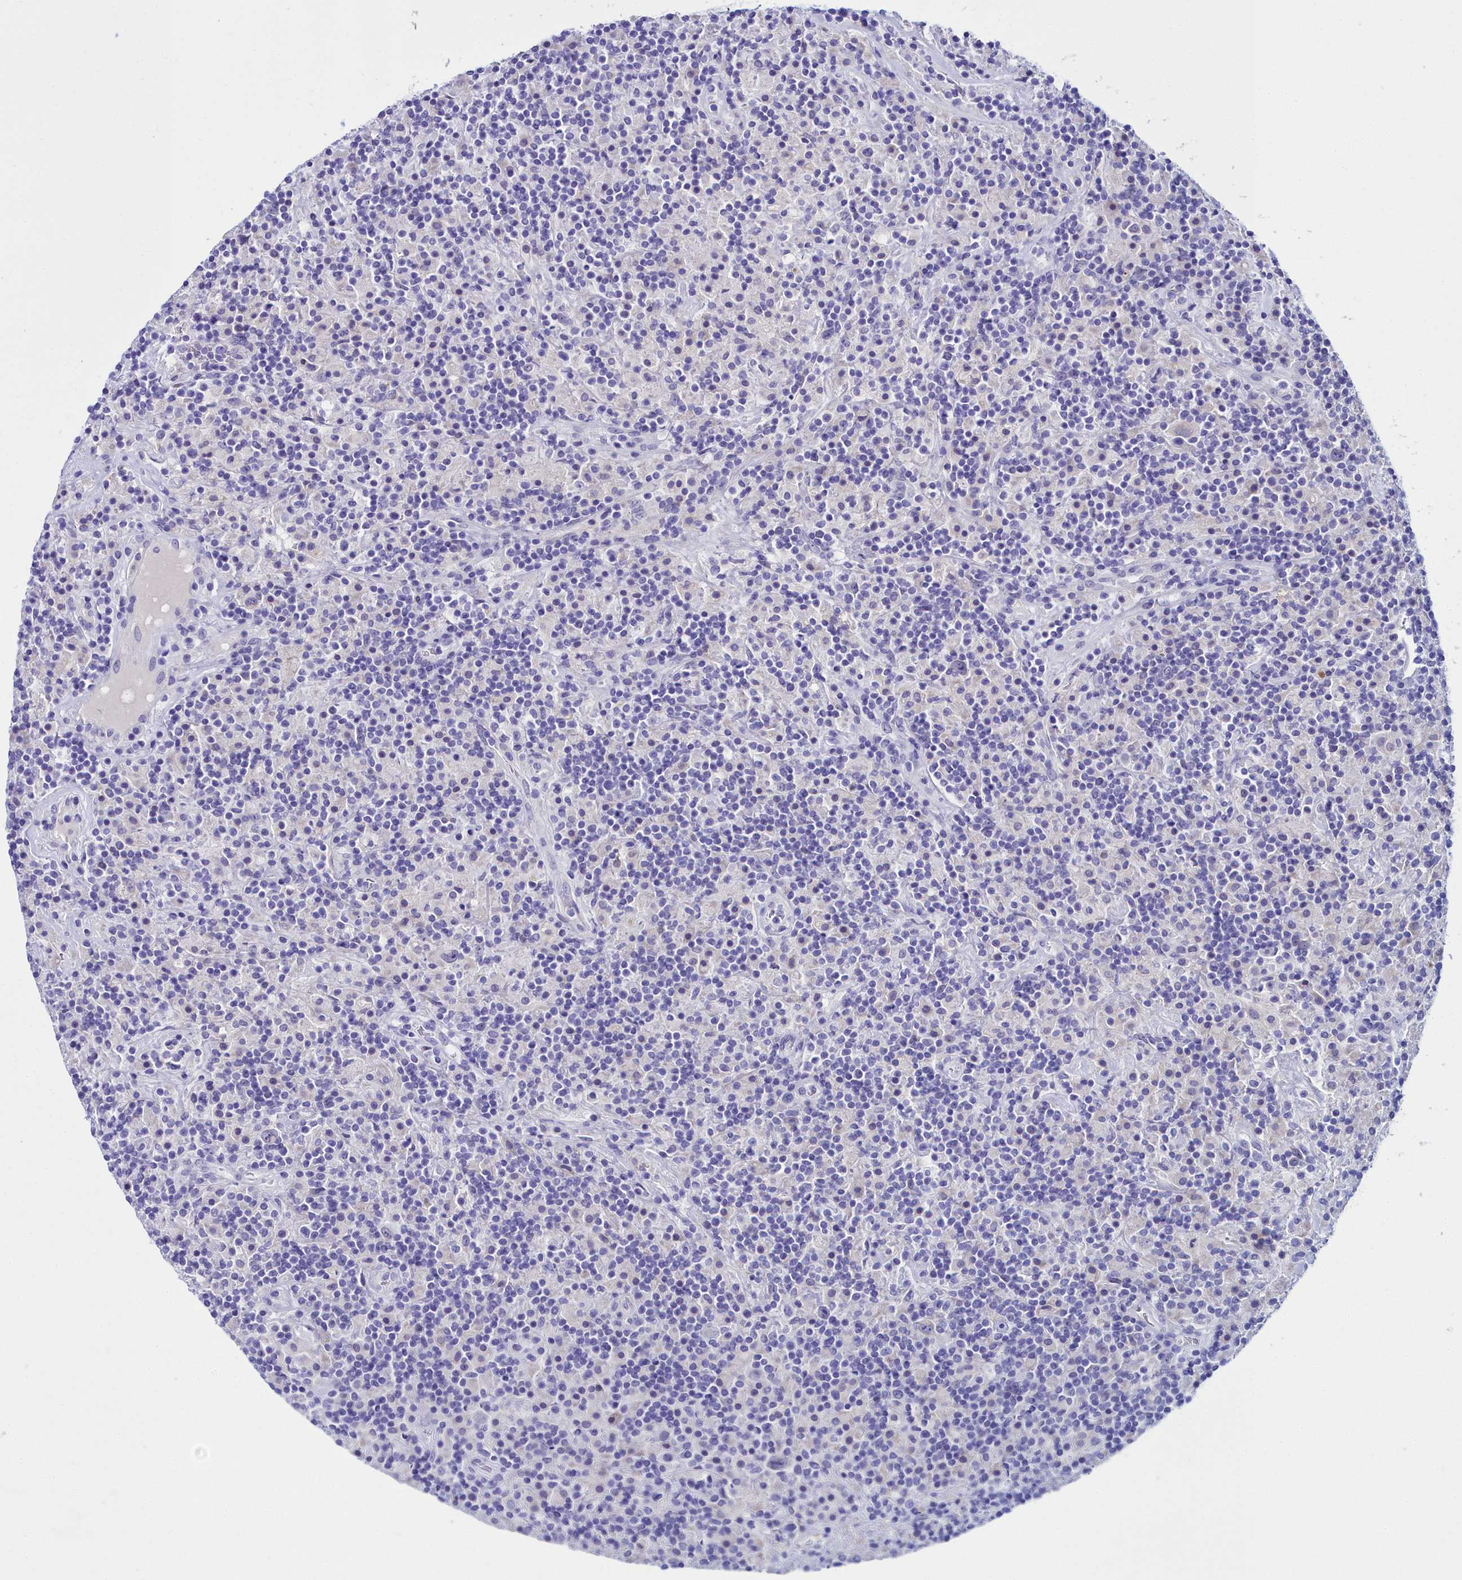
{"staining": {"intensity": "negative", "quantity": "none", "location": "none"}, "tissue": "lymphoma", "cell_type": "Tumor cells", "image_type": "cancer", "snomed": [{"axis": "morphology", "description": "Hodgkin's disease, NOS"}, {"axis": "topography", "description": "Lymph node"}], "caption": "Immunohistochemistry (IHC) of human Hodgkin's disease exhibits no expression in tumor cells. (Immunohistochemistry (IHC), brightfield microscopy, high magnification).", "gene": "ELAPOR2", "patient": {"sex": "male", "age": 70}}